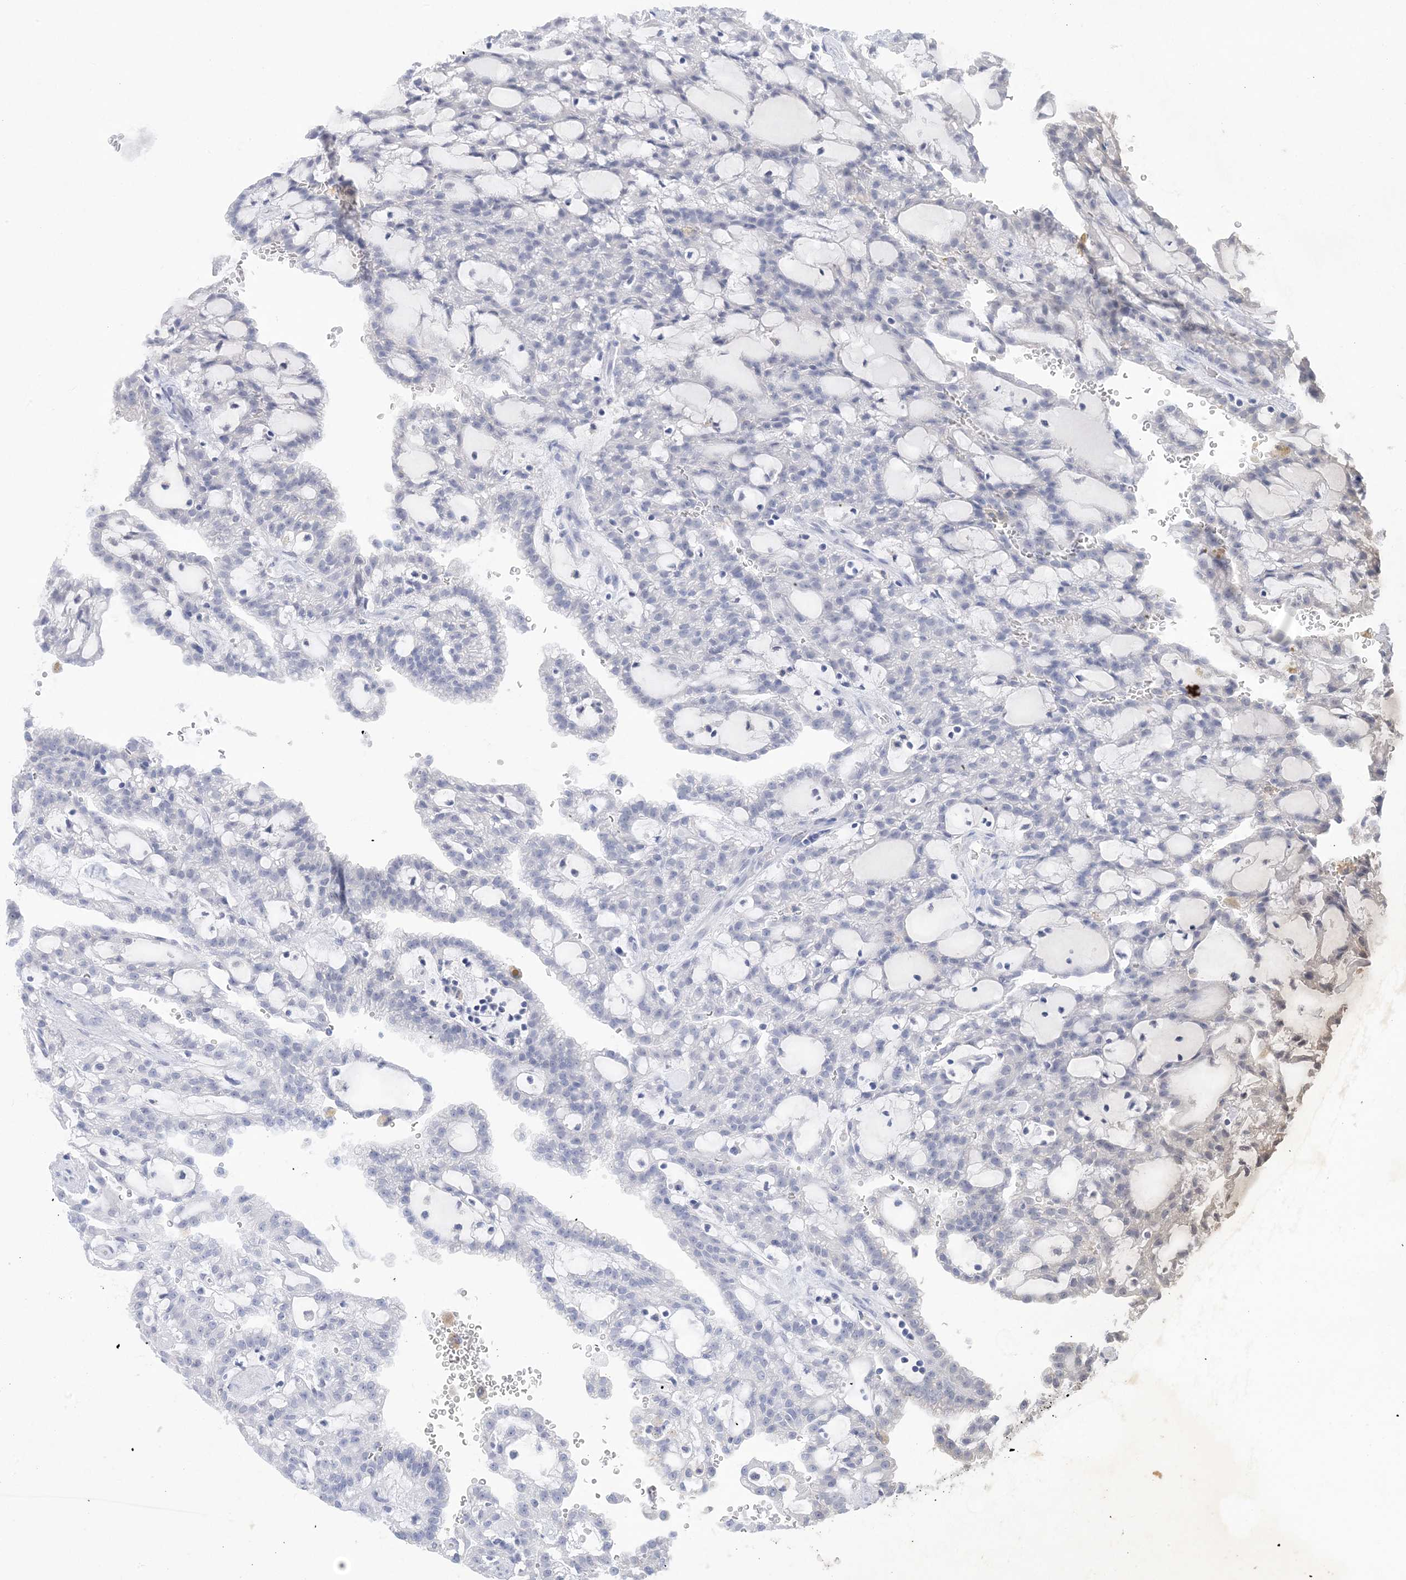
{"staining": {"intensity": "negative", "quantity": "none", "location": "none"}, "tissue": "renal cancer", "cell_type": "Tumor cells", "image_type": "cancer", "snomed": [{"axis": "morphology", "description": "Adenocarcinoma, NOS"}, {"axis": "topography", "description": "Kidney"}], "caption": "High magnification brightfield microscopy of adenocarcinoma (renal) stained with DAB (3,3'-diaminobenzidine) (brown) and counterstained with hematoxylin (blue): tumor cells show no significant staining.", "gene": "SH3YL1", "patient": {"sex": "male", "age": 63}}